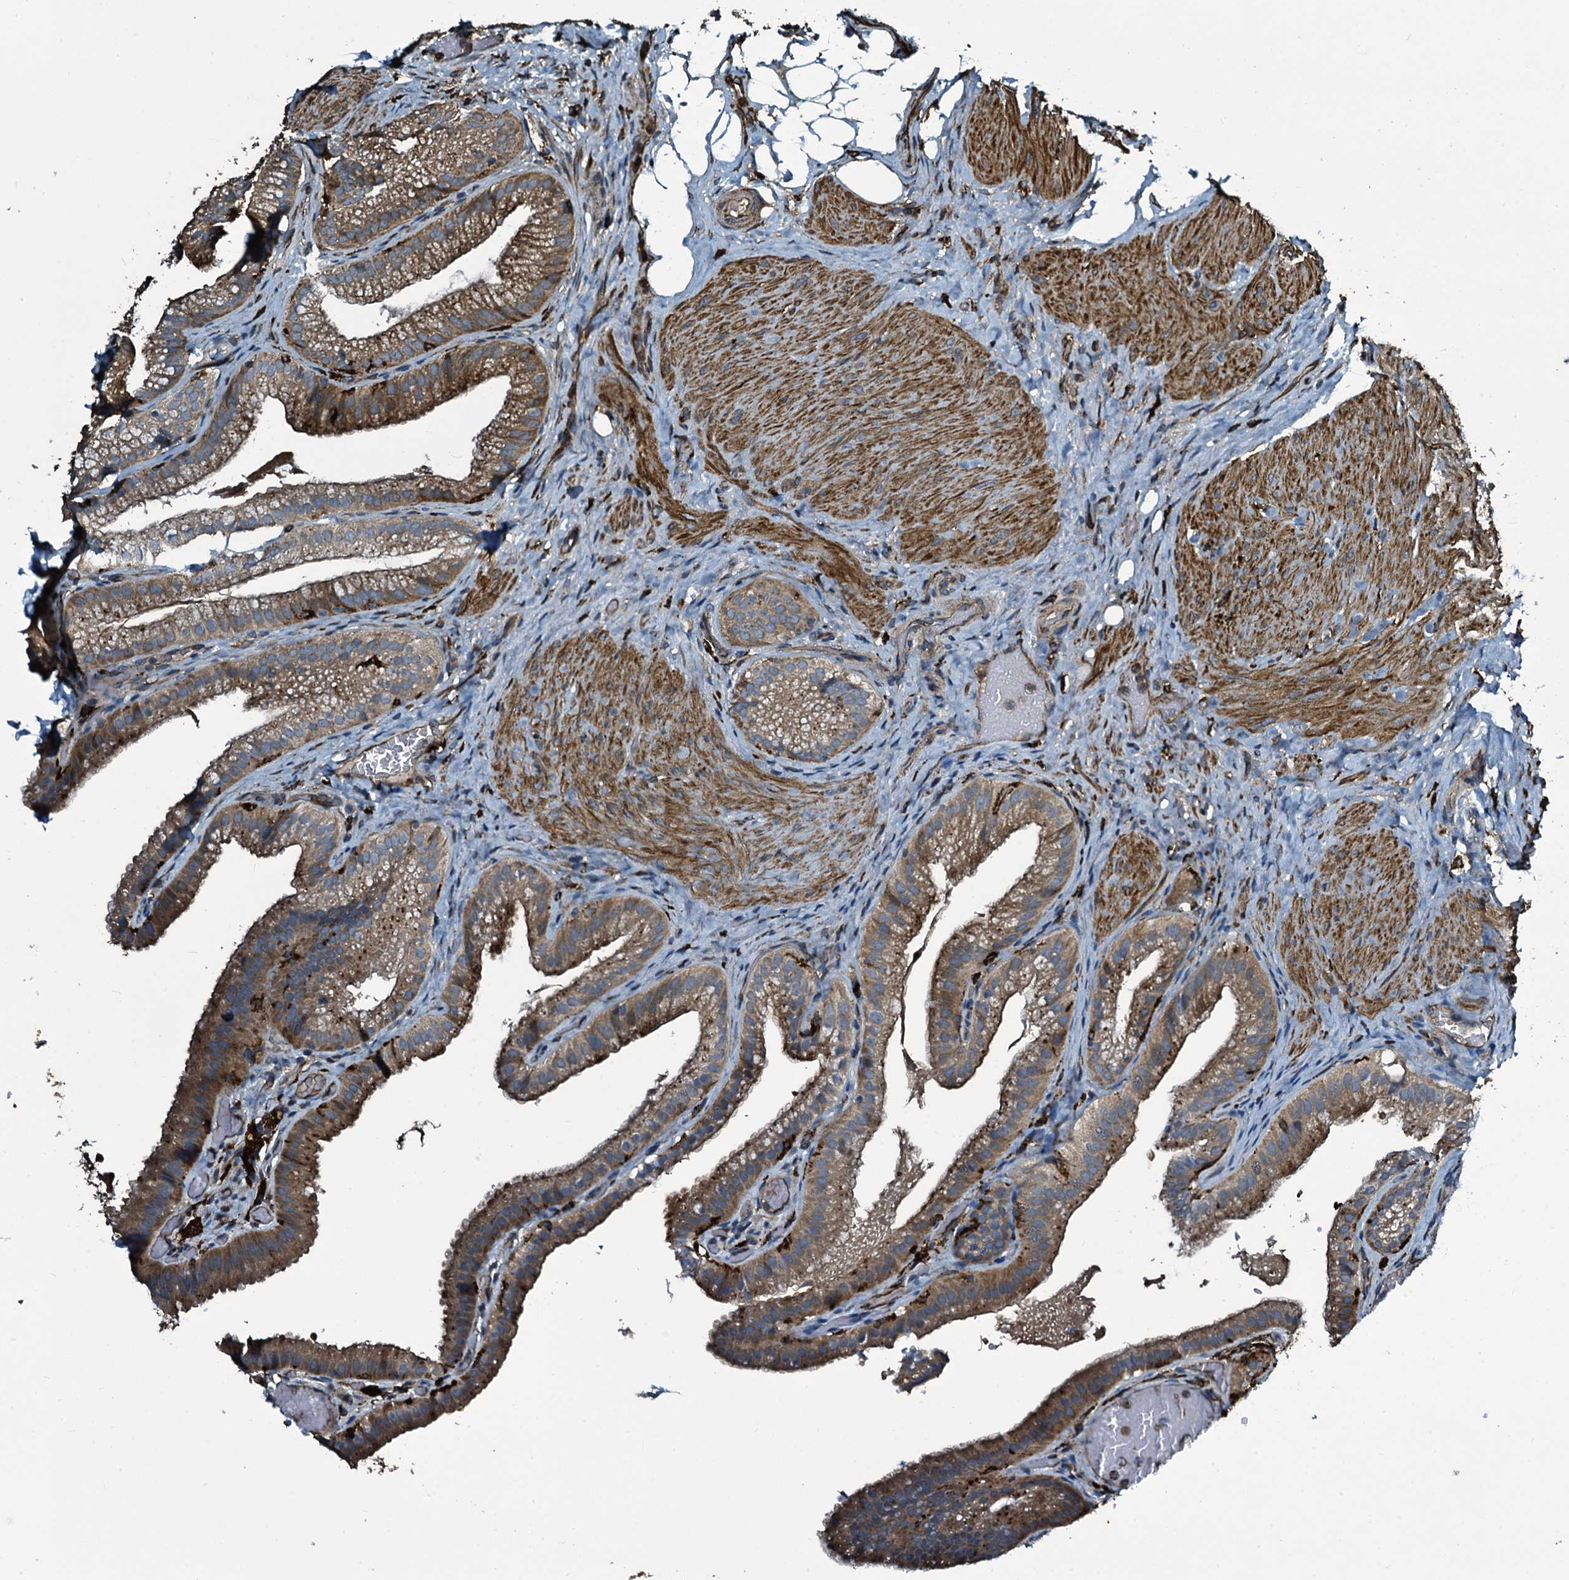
{"staining": {"intensity": "strong", "quantity": ">75%", "location": "cytoplasmic/membranous"}, "tissue": "gallbladder", "cell_type": "Glandular cells", "image_type": "normal", "snomed": [{"axis": "morphology", "description": "Normal tissue, NOS"}, {"axis": "morphology", "description": "Inflammation, NOS"}, {"axis": "topography", "description": "Gallbladder"}], "caption": "Immunohistochemical staining of normal human gallbladder shows high levels of strong cytoplasmic/membranous staining in about >75% of glandular cells. The protein is stained brown, and the nuclei are stained in blue (DAB (3,3'-diaminobenzidine) IHC with brightfield microscopy, high magnification).", "gene": "TPGS2", "patient": {"sex": "male", "age": 51}}